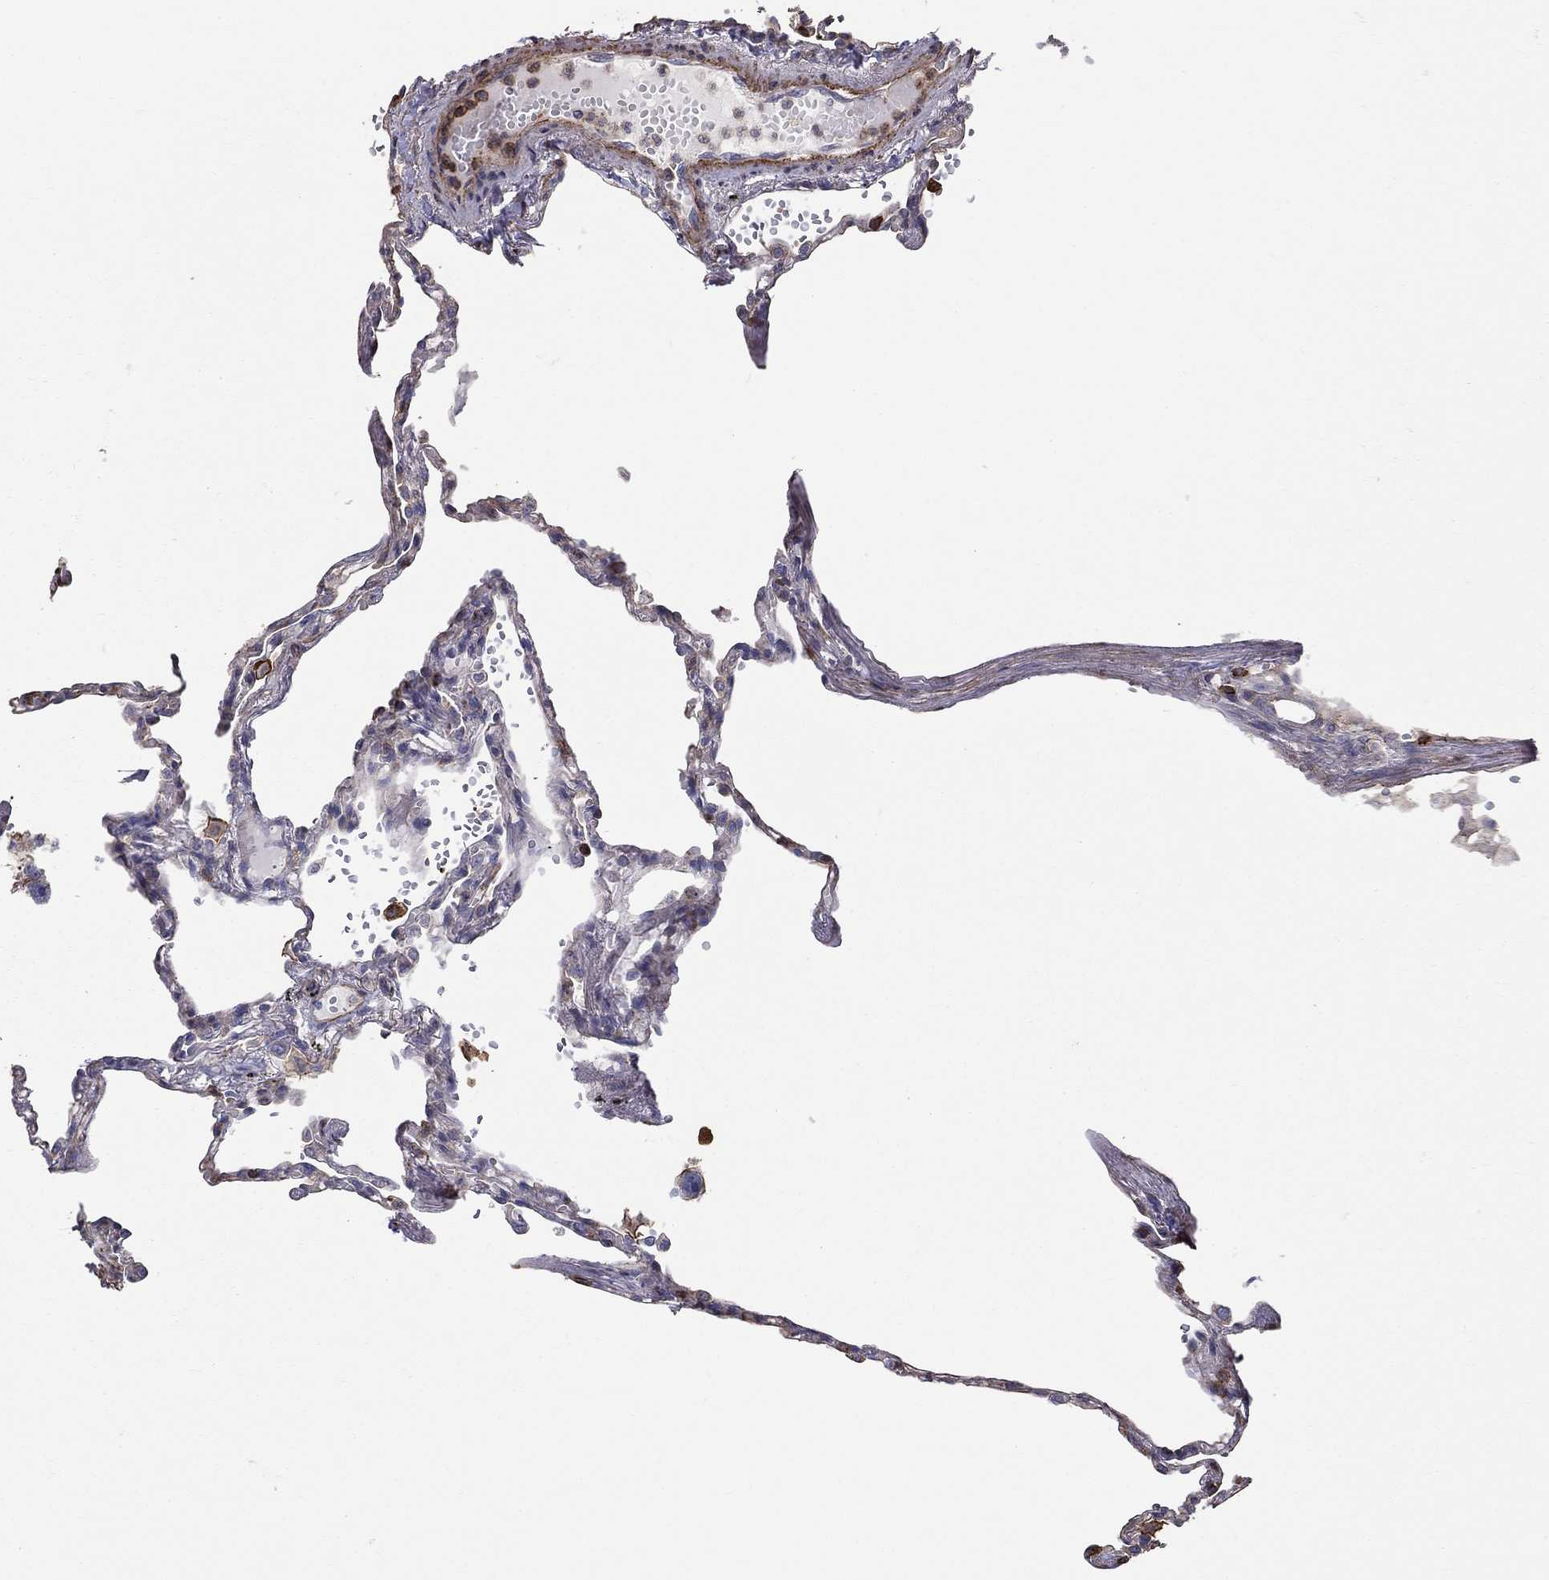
{"staining": {"intensity": "strong", "quantity": "<25%", "location": "cytoplasmic/membranous"}, "tissue": "lung", "cell_type": "Alveolar cells", "image_type": "normal", "snomed": [{"axis": "morphology", "description": "Normal tissue, NOS"}, {"axis": "topography", "description": "Lung"}], "caption": "The image reveals immunohistochemical staining of benign lung. There is strong cytoplasmic/membranous positivity is present in about <25% of alveolar cells.", "gene": "NPHP1", "patient": {"sex": "male", "age": 78}}